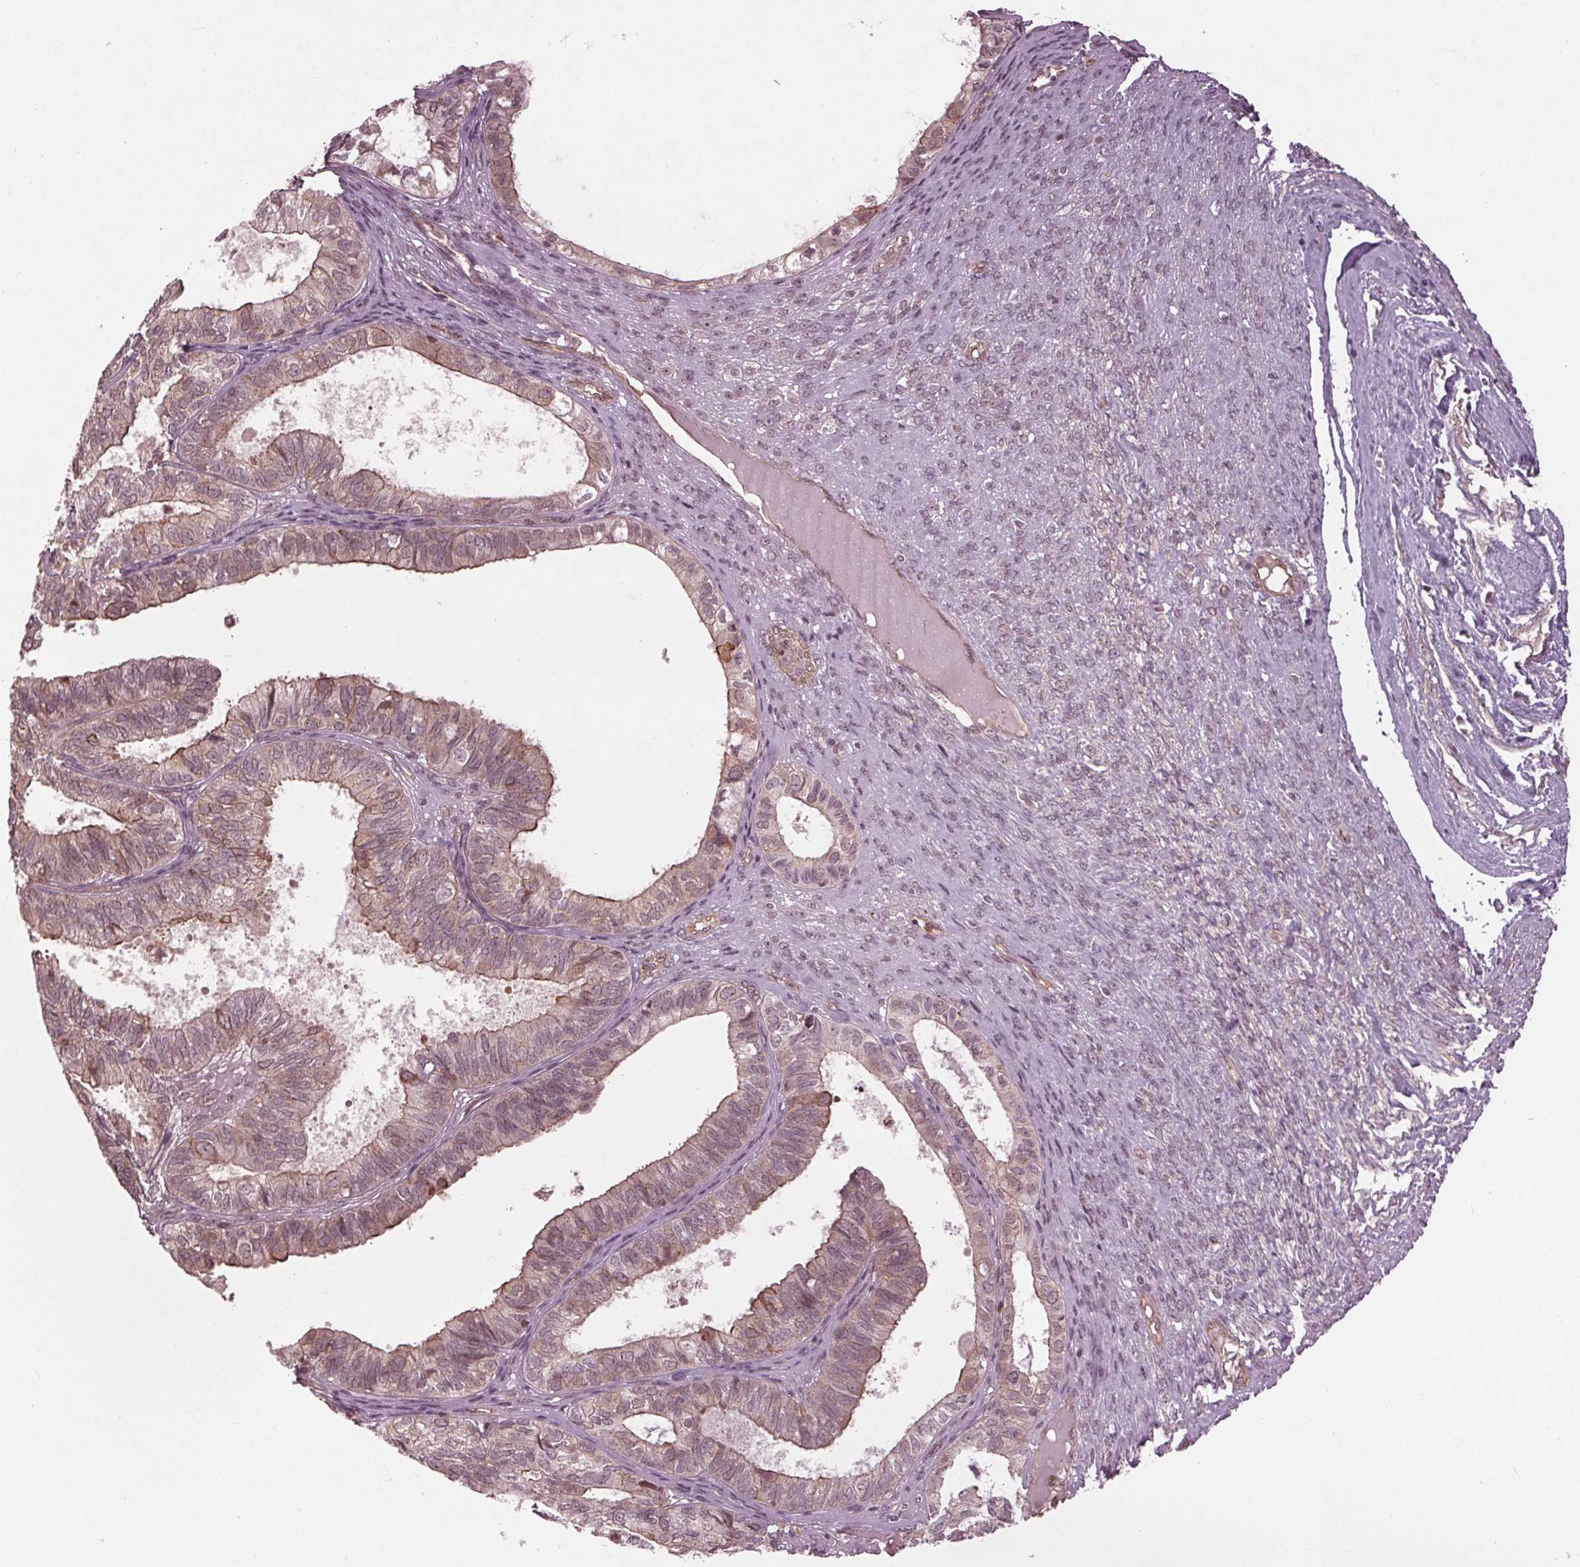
{"staining": {"intensity": "weak", "quantity": "<25%", "location": "cytoplasmic/membranous,nuclear"}, "tissue": "ovarian cancer", "cell_type": "Tumor cells", "image_type": "cancer", "snomed": [{"axis": "morphology", "description": "Carcinoma, endometroid"}, {"axis": "topography", "description": "Ovary"}], "caption": "This is an immunohistochemistry image of human ovarian cancer. There is no staining in tumor cells.", "gene": "BTBD1", "patient": {"sex": "female", "age": 64}}